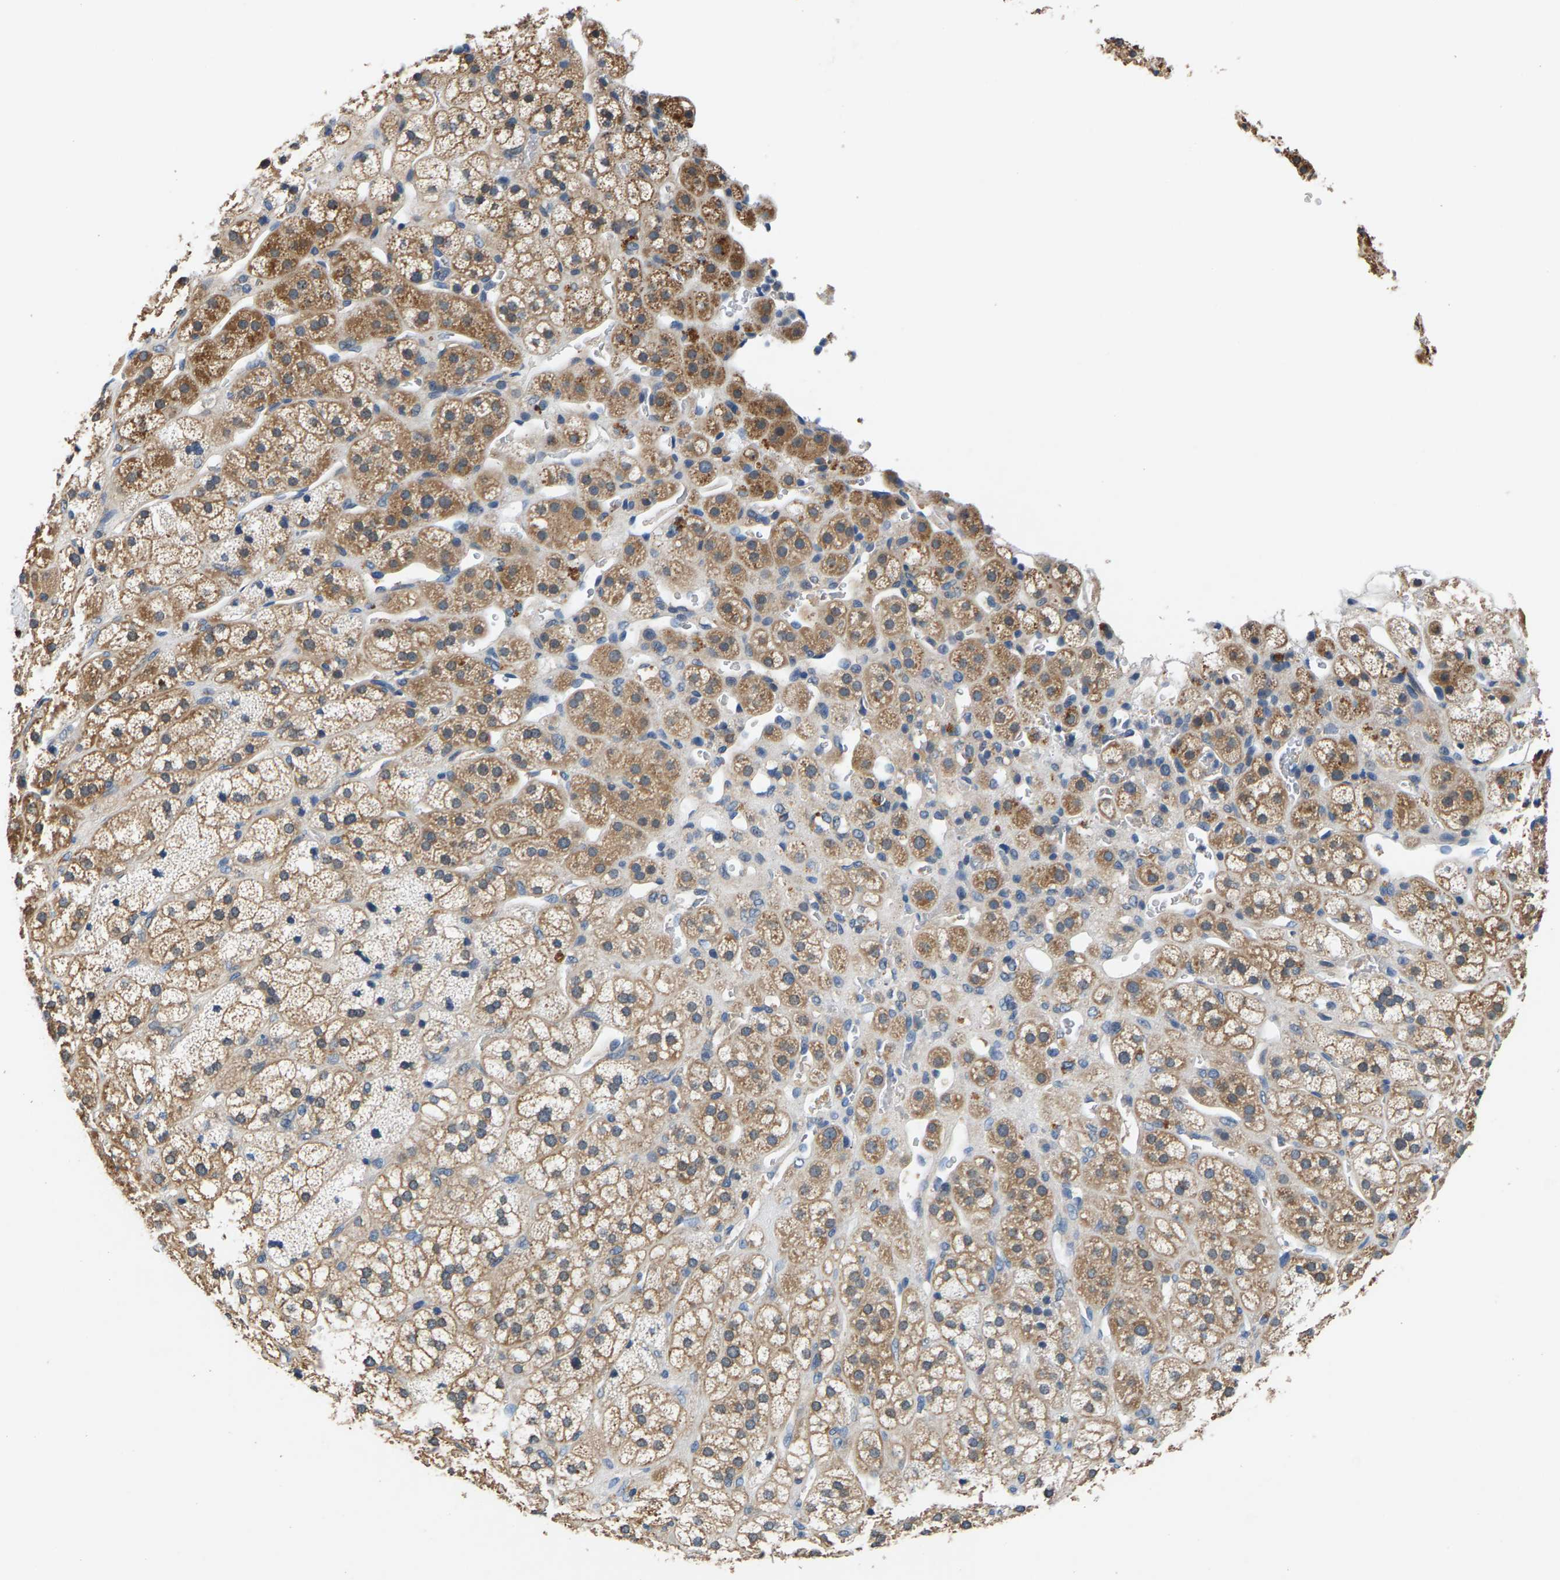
{"staining": {"intensity": "moderate", "quantity": ">75%", "location": "cytoplasmic/membranous"}, "tissue": "adrenal gland", "cell_type": "Glandular cells", "image_type": "normal", "snomed": [{"axis": "morphology", "description": "Normal tissue, NOS"}, {"axis": "topography", "description": "Adrenal gland"}], "caption": "Immunohistochemistry (IHC) photomicrograph of benign adrenal gland: human adrenal gland stained using immunohistochemistry (IHC) exhibits medium levels of moderate protein expression localized specifically in the cytoplasmic/membranous of glandular cells, appearing as a cytoplasmic/membranous brown color.", "gene": "NT5C", "patient": {"sex": "male", "age": 56}}